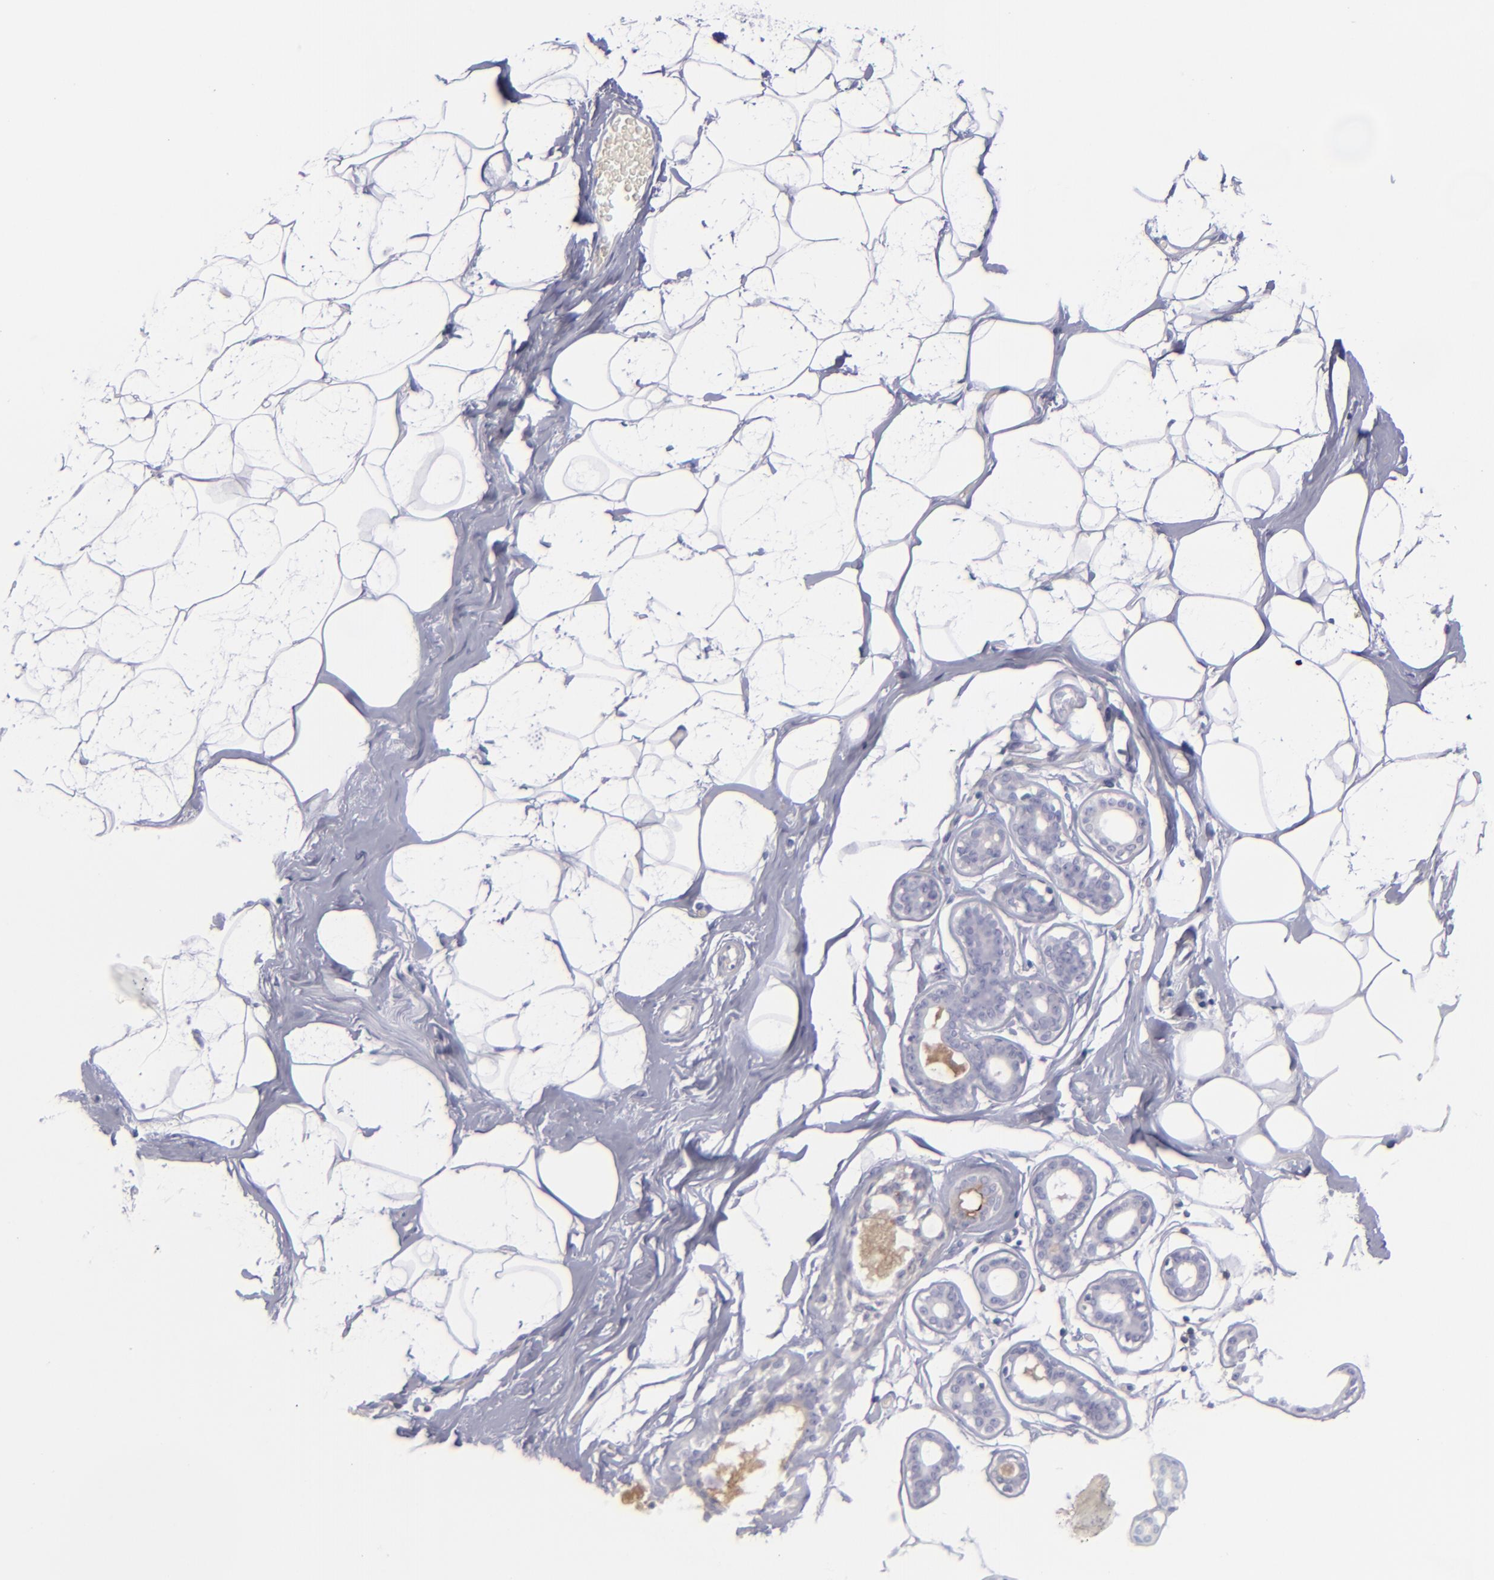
{"staining": {"intensity": "negative", "quantity": "none", "location": "none"}, "tissue": "breast", "cell_type": "Adipocytes", "image_type": "normal", "snomed": [{"axis": "morphology", "description": "Normal tissue, NOS"}, {"axis": "morphology", "description": "Fibrosis, NOS"}, {"axis": "topography", "description": "Breast"}], "caption": "Immunohistochemistry (IHC) of normal breast displays no expression in adipocytes.", "gene": "CD27", "patient": {"sex": "female", "age": 39}}